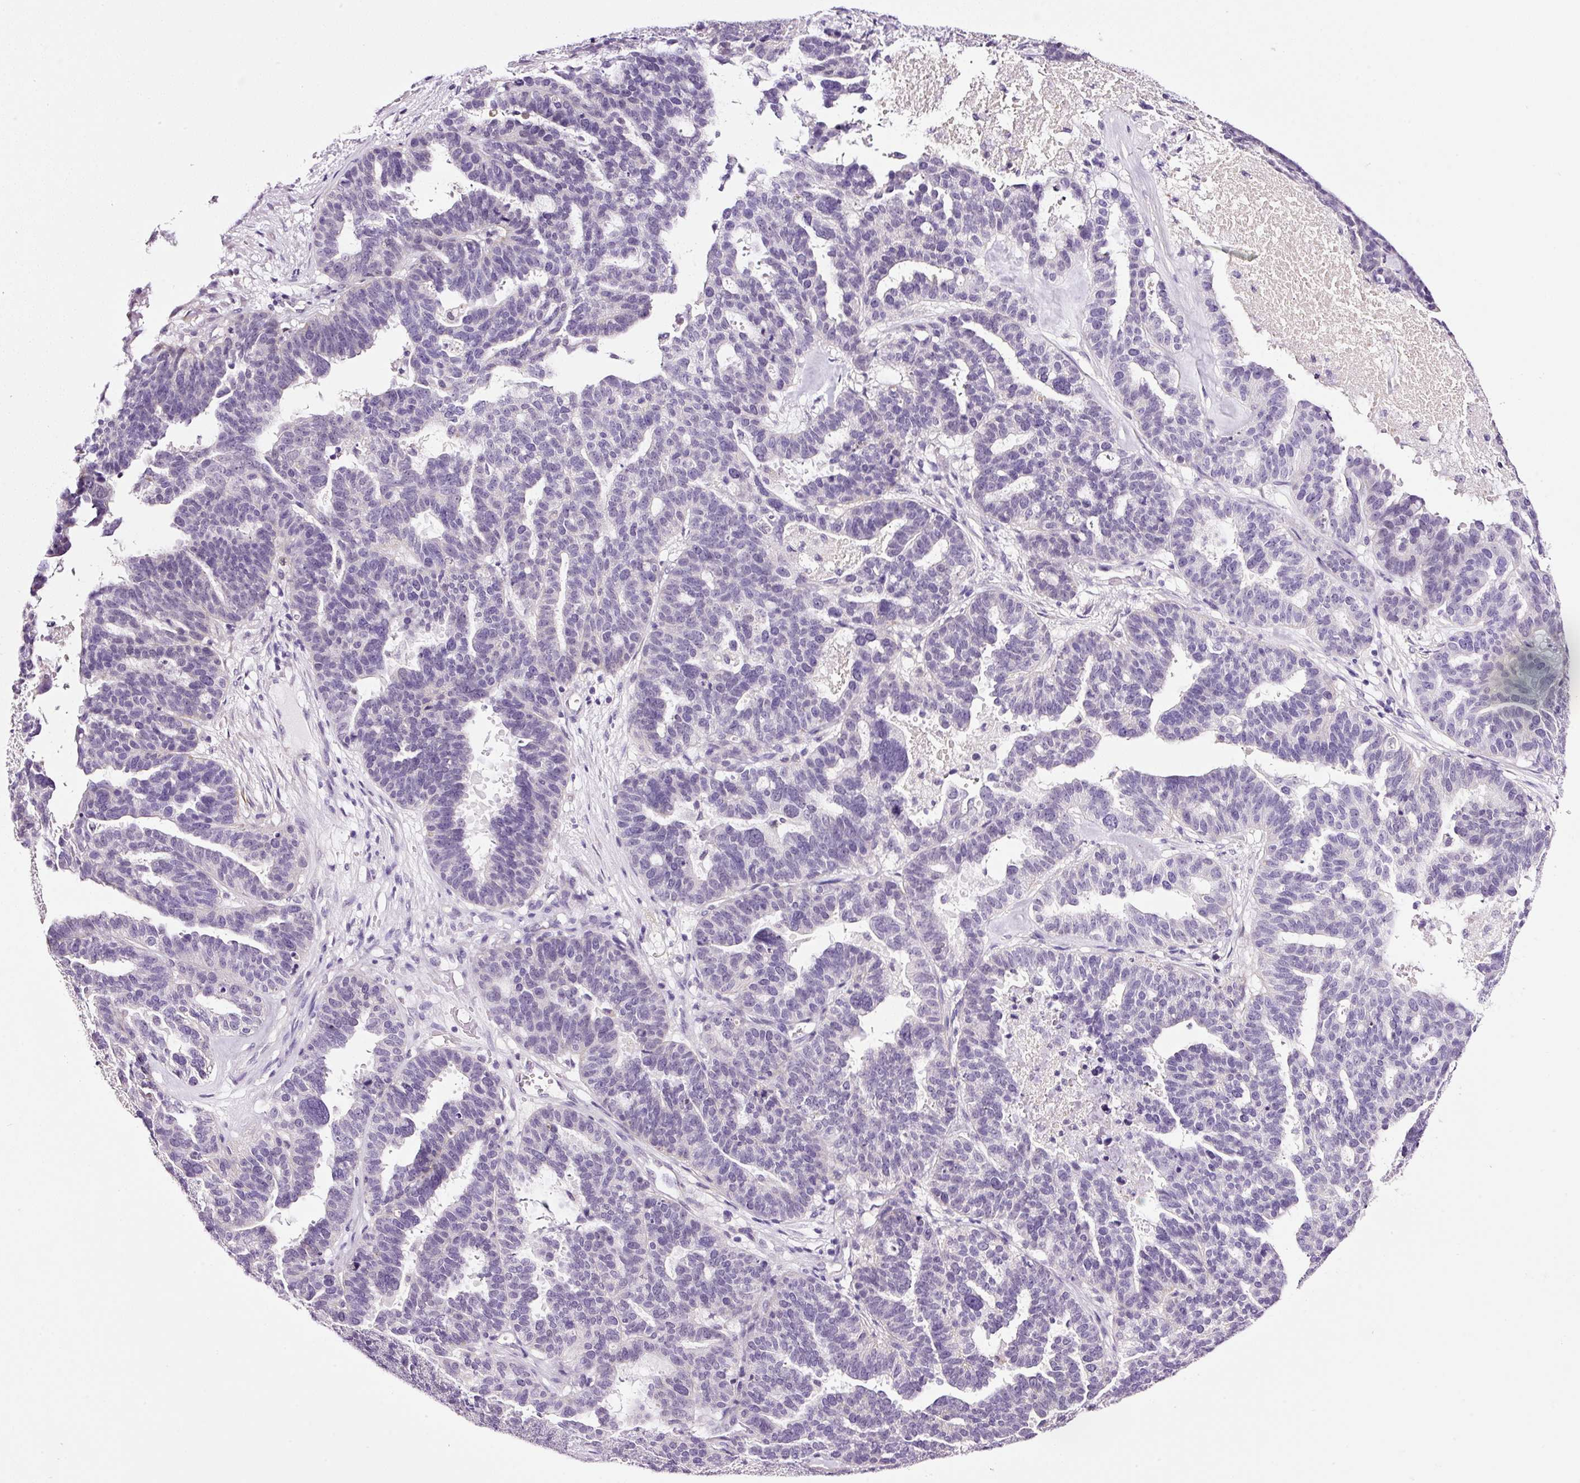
{"staining": {"intensity": "negative", "quantity": "none", "location": "none"}, "tissue": "ovarian cancer", "cell_type": "Tumor cells", "image_type": "cancer", "snomed": [{"axis": "morphology", "description": "Cystadenocarcinoma, serous, NOS"}, {"axis": "topography", "description": "Ovary"}], "caption": "Protein analysis of ovarian cancer reveals no significant positivity in tumor cells.", "gene": "RTF2", "patient": {"sex": "female", "age": 59}}